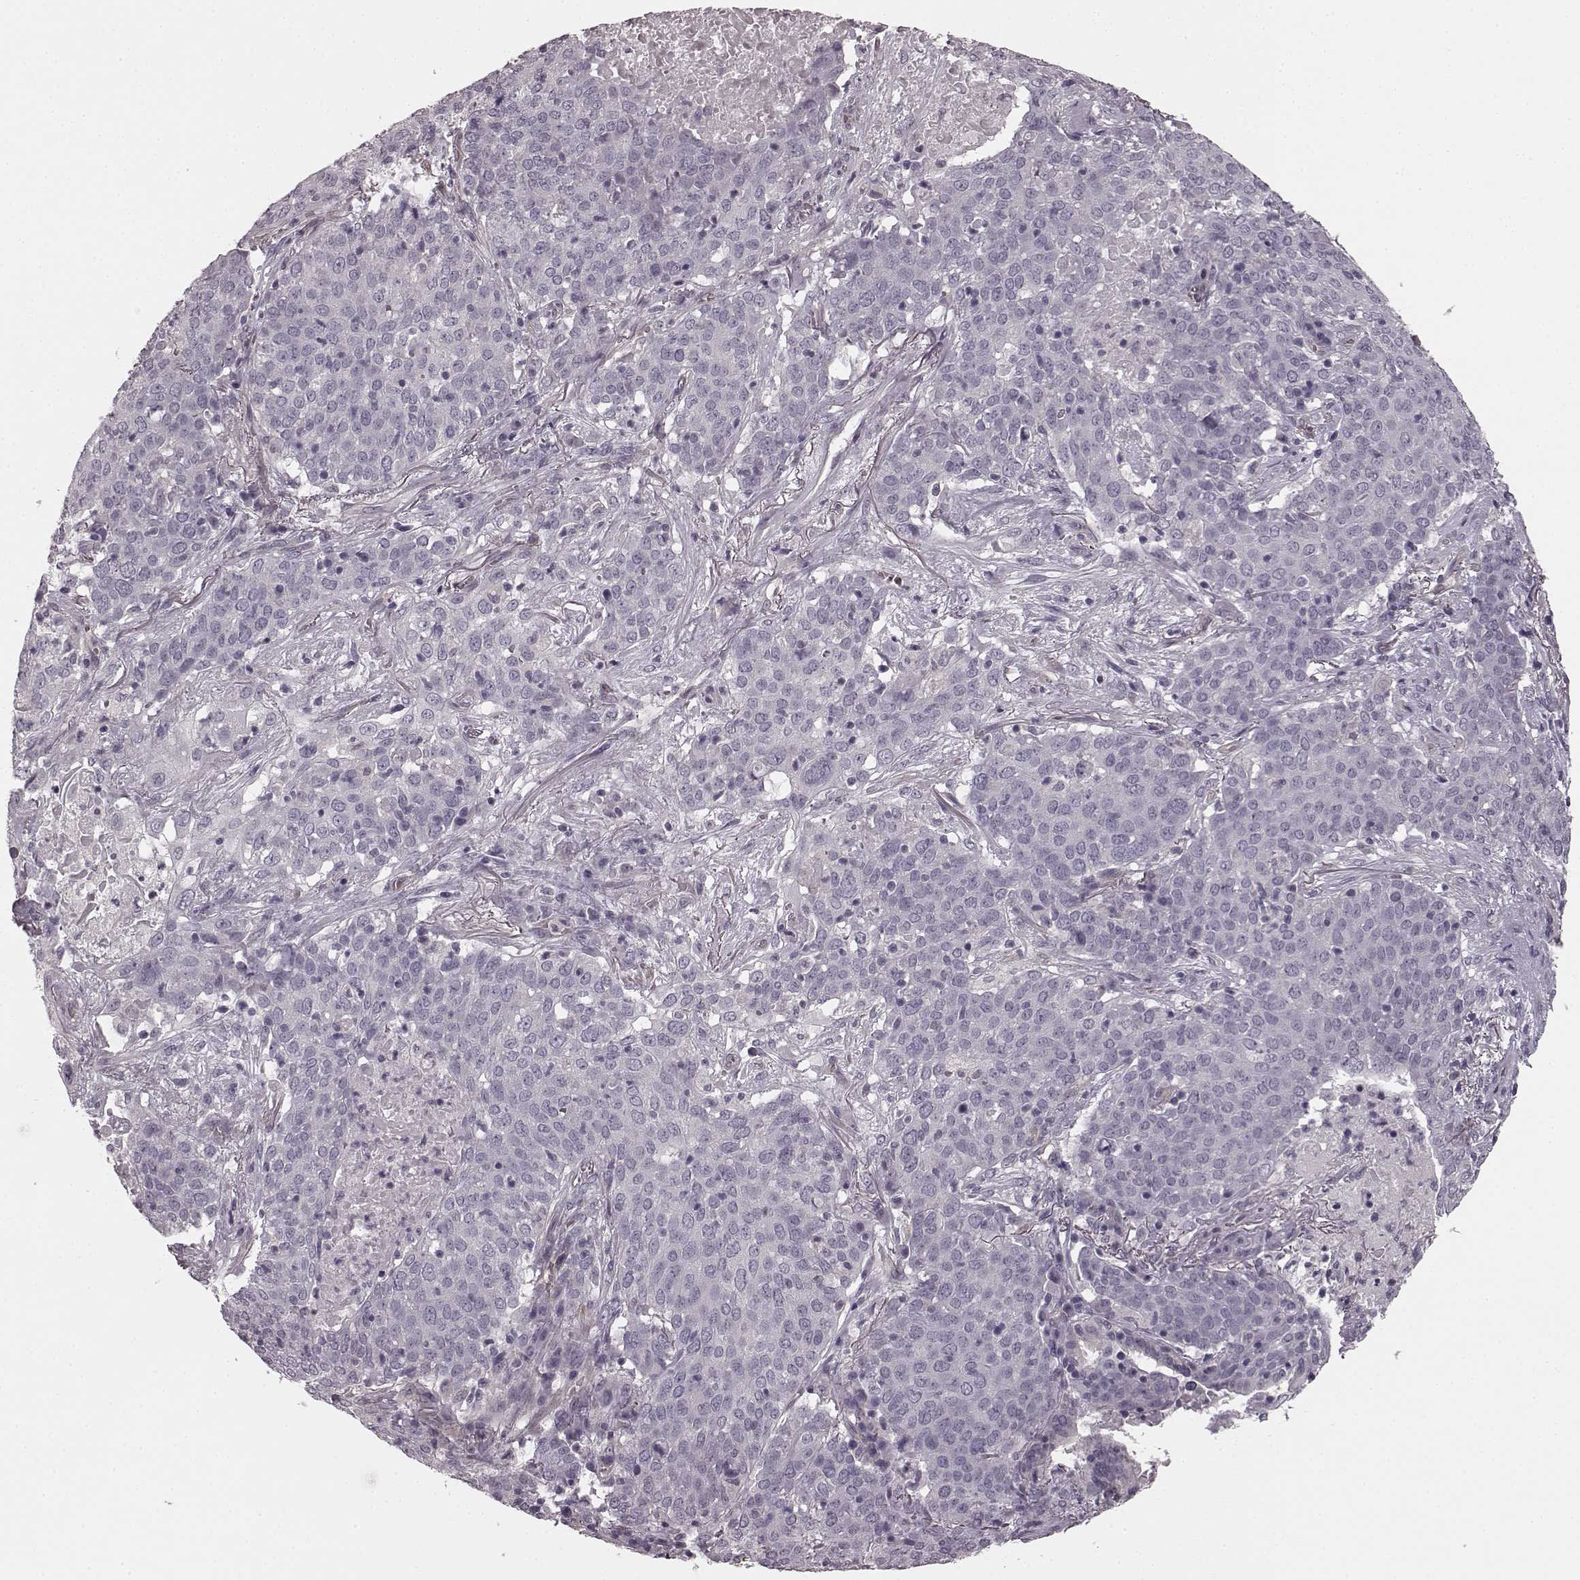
{"staining": {"intensity": "negative", "quantity": "none", "location": "none"}, "tissue": "lung cancer", "cell_type": "Tumor cells", "image_type": "cancer", "snomed": [{"axis": "morphology", "description": "Squamous cell carcinoma, NOS"}, {"axis": "topography", "description": "Lung"}], "caption": "Immunohistochemistry (IHC) histopathology image of squamous cell carcinoma (lung) stained for a protein (brown), which shows no positivity in tumor cells.", "gene": "PRKCE", "patient": {"sex": "male", "age": 82}}